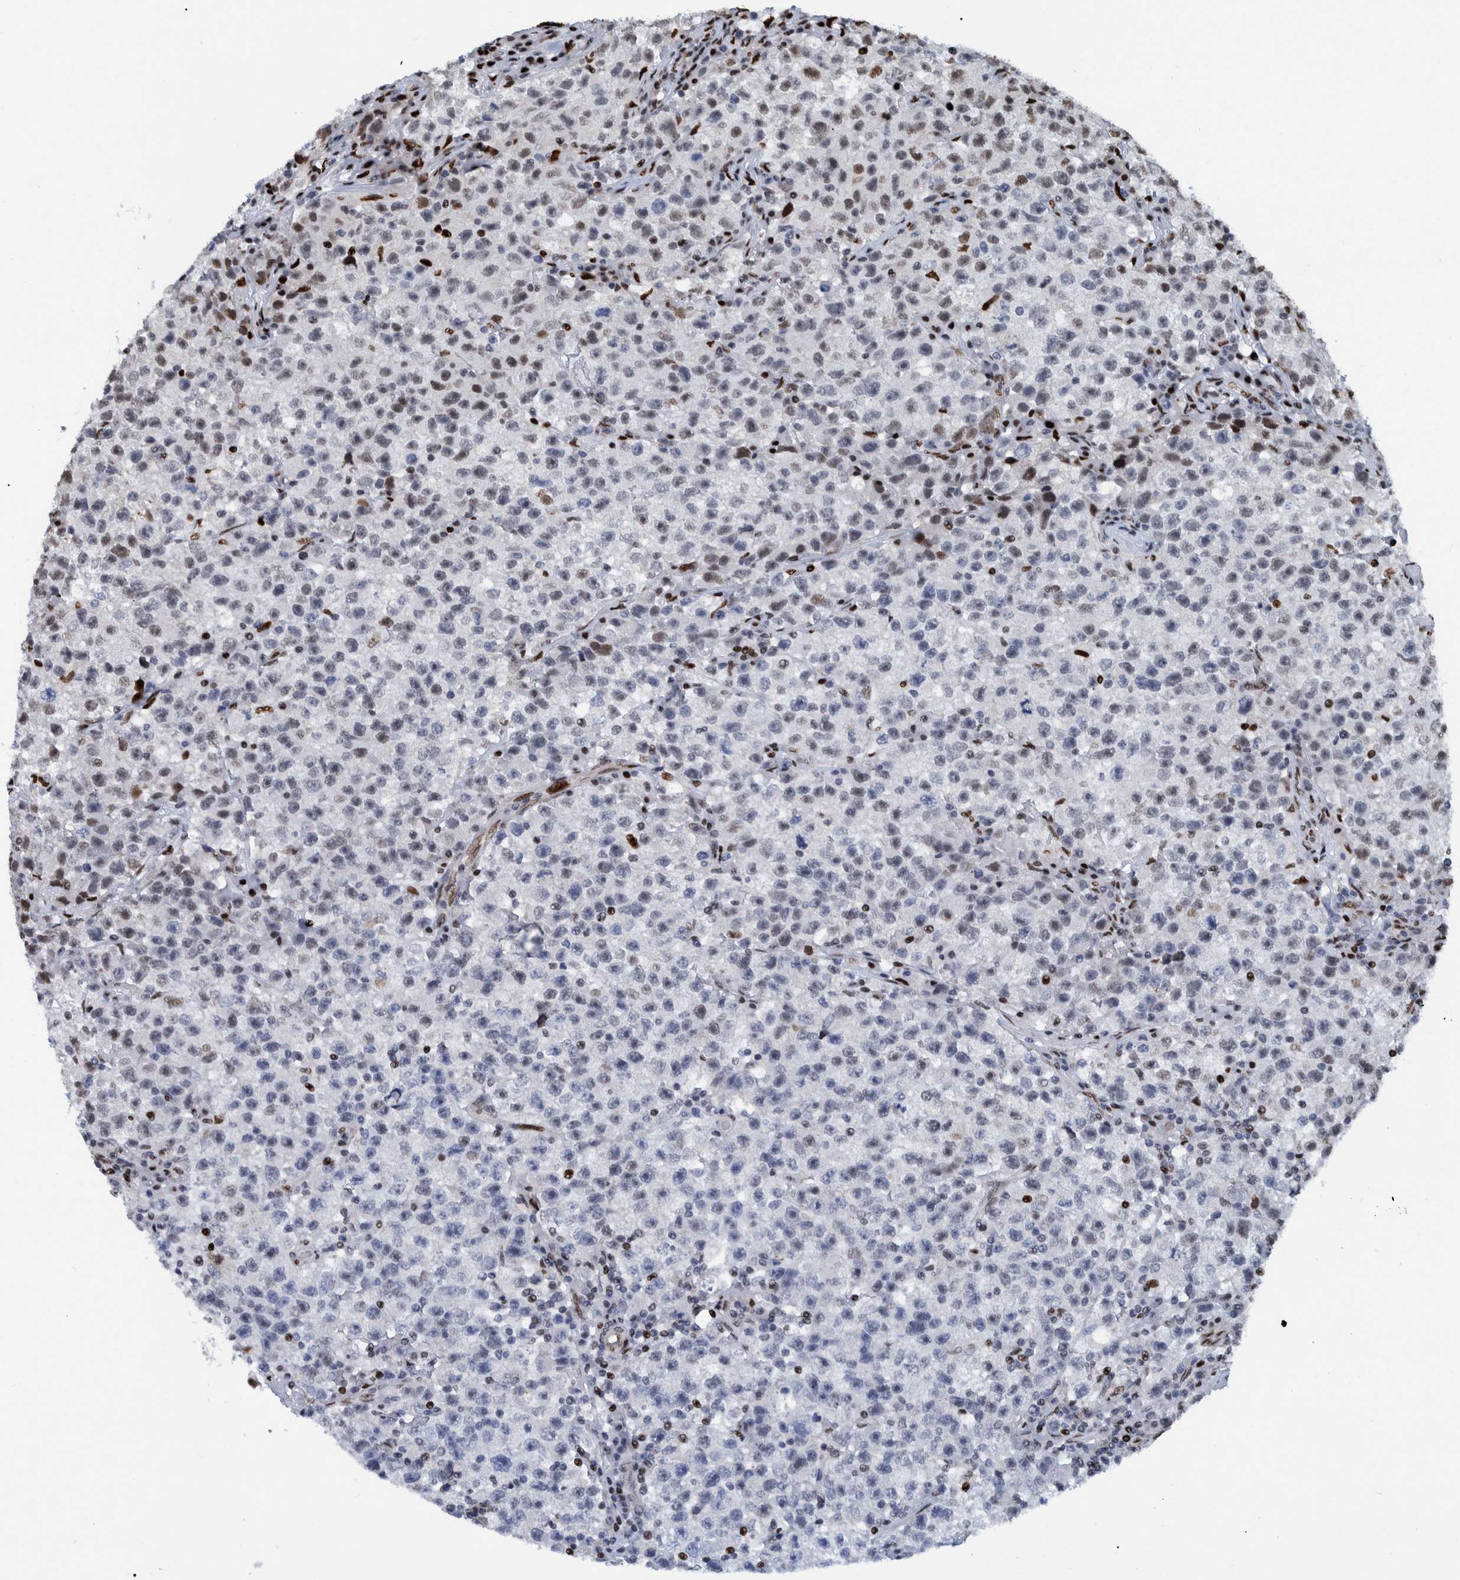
{"staining": {"intensity": "negative", "quantity": "none", "location": "none"}, "tissue": "testis cancer", "cell_type": "Tumor cells", "image_type": "cancer", "snomed": [{"axis": "morphology", "description": "Seminoma, NOS"}, {"axis": "topography", "description": "Testis"}], "caption": "The IHC micrograph has no significant positivity in tumor cells of testis cancer tissue.", "gene": "HEATR9", "patient": {"sex": "male", "age": 22}}